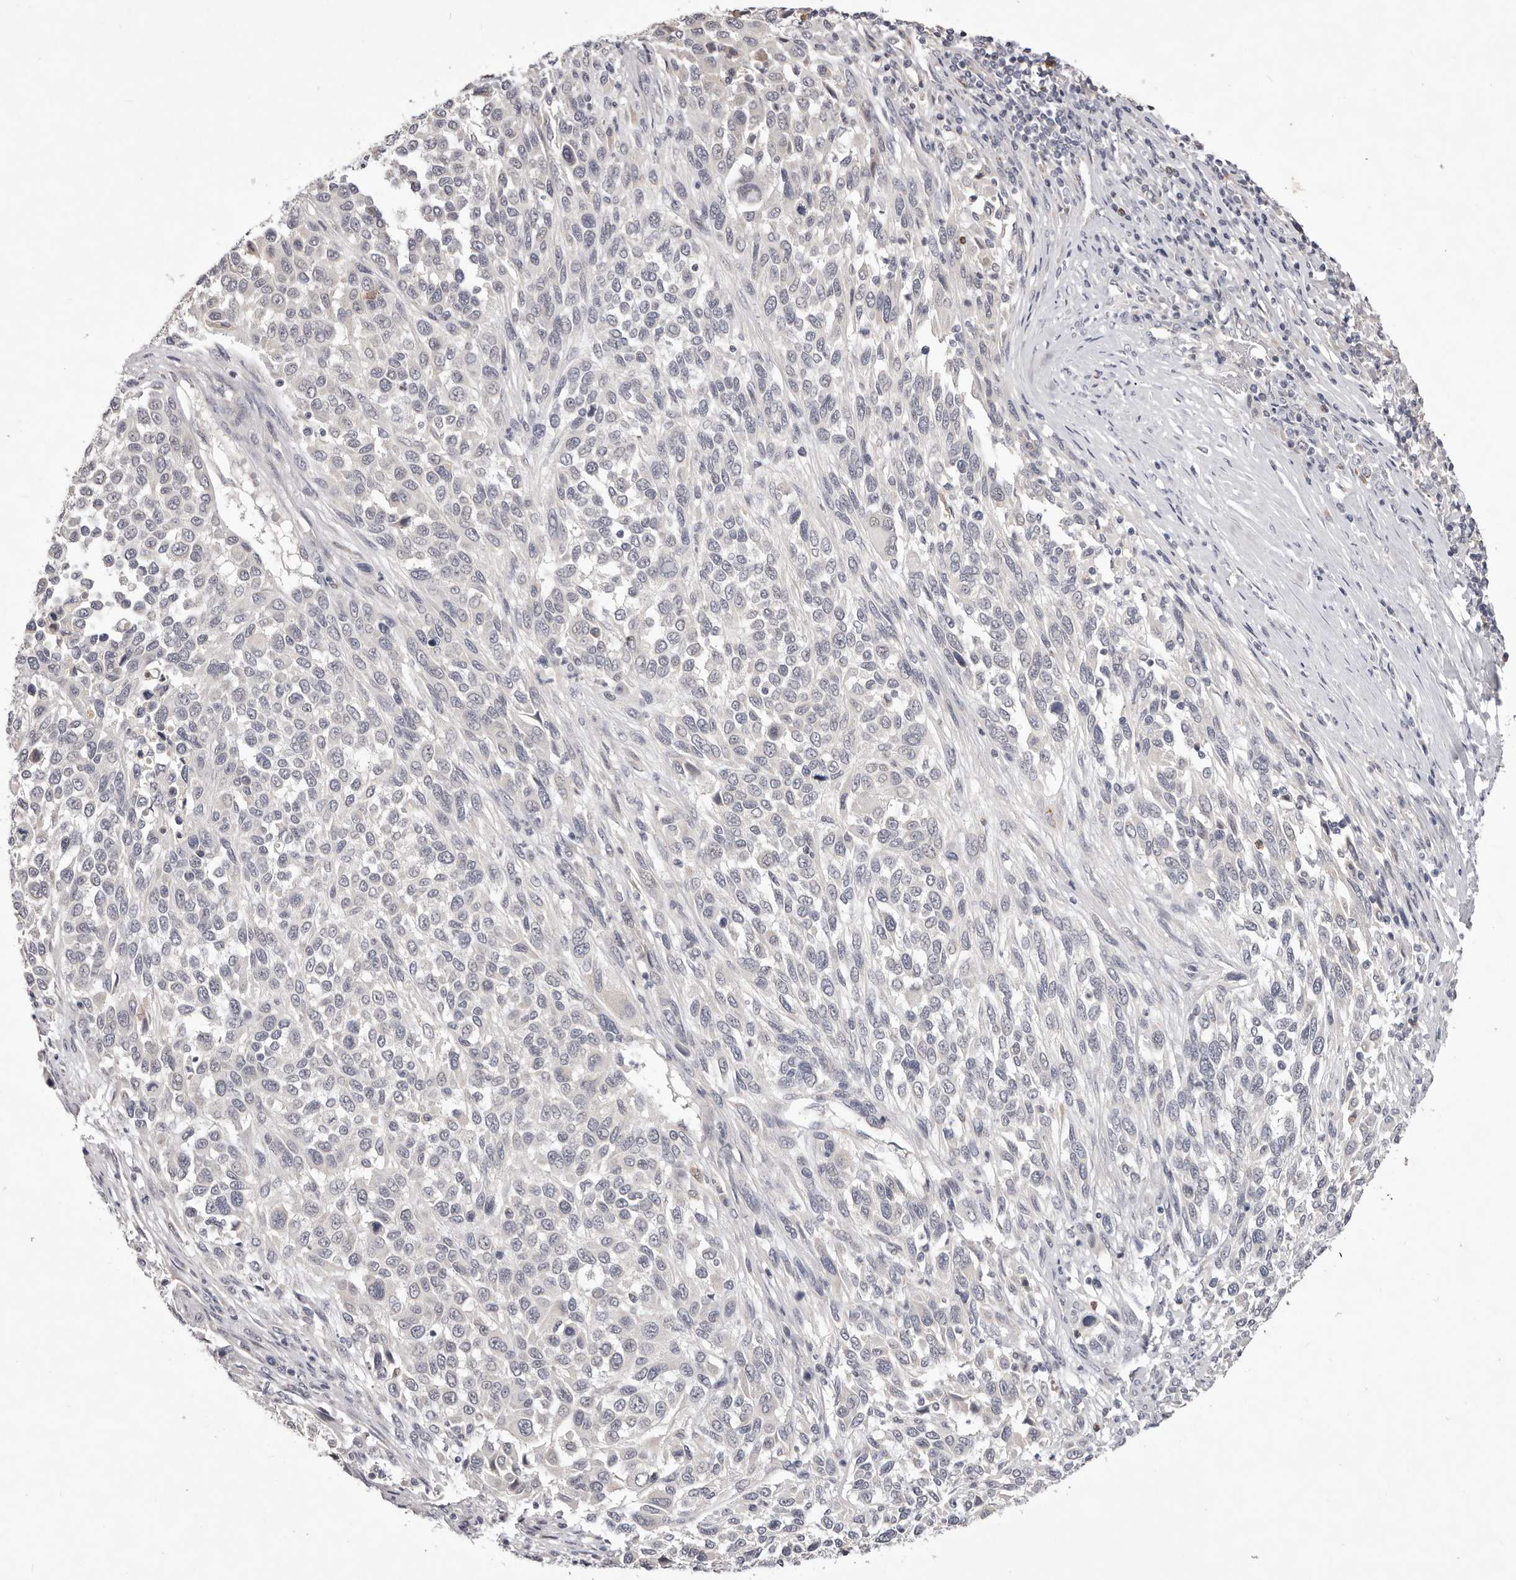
{"staining": {"intensity": "negative", "quantity": "none", "location": "none"}, "tissue": "melanoma", "cell_type": "Tumor cells", "image_type": "cancer", "snomed": [{"axis": "morphology", "description": "Malignant melanoma, Metastatic site"}, {"axis": "topography", "description": "Lymph node"}], "caption": "Photomicrograph shows no protein positivity in tumor cells of malignant melanoma (metastatic site) tissue. (Brightfield microscopy of DAB IHC at high magnification).", "gene": "GARNL3", "patient": {"sex": "male", "age": 61}}